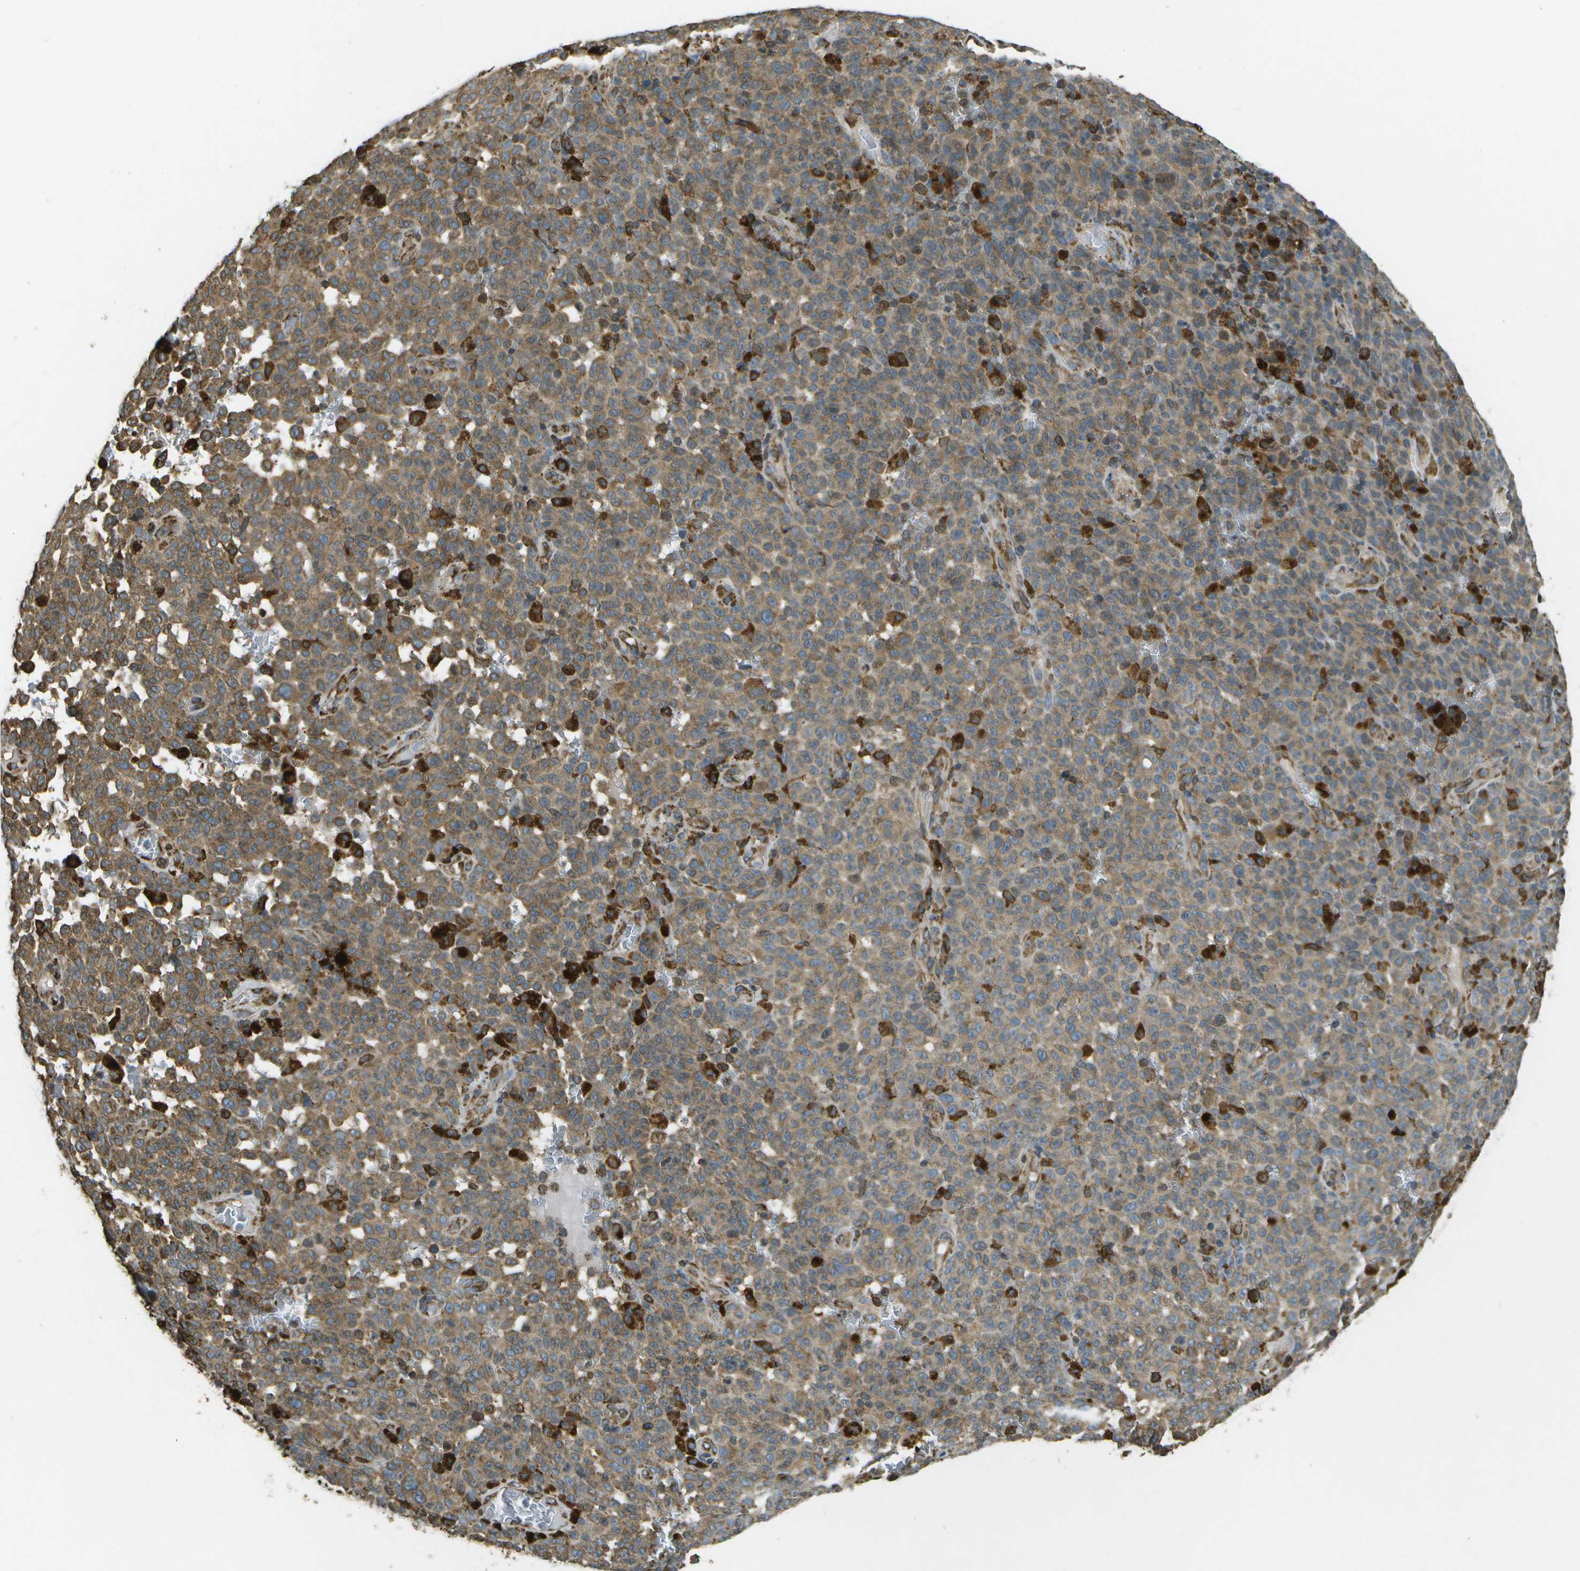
{"staining": {"intensity": "moderate", "quantity": ">75%", "location": "cytoplasmic/membranous"}, "tissue": "melanoma", "cell_type": "Tumor cells", "image_type": "cancer", "snomed": [{"axis": "morphology", "description": "Malignant melanoma, NOS"}, {"axis": "topography", "description": "Skin"}], "caption": "Immunohistochemistry (IHC) of malignant melanoma exhibits medium levels of moderate cytoplasmic/membranous staining in about >75% of tumor cells. The staining was performed using DAB, with brown indicating positive protein expression. Nuclei are stained blue with hematoxylin.", "gene": "PDIA4", "patient": {"sex": "female", "age": 82}}